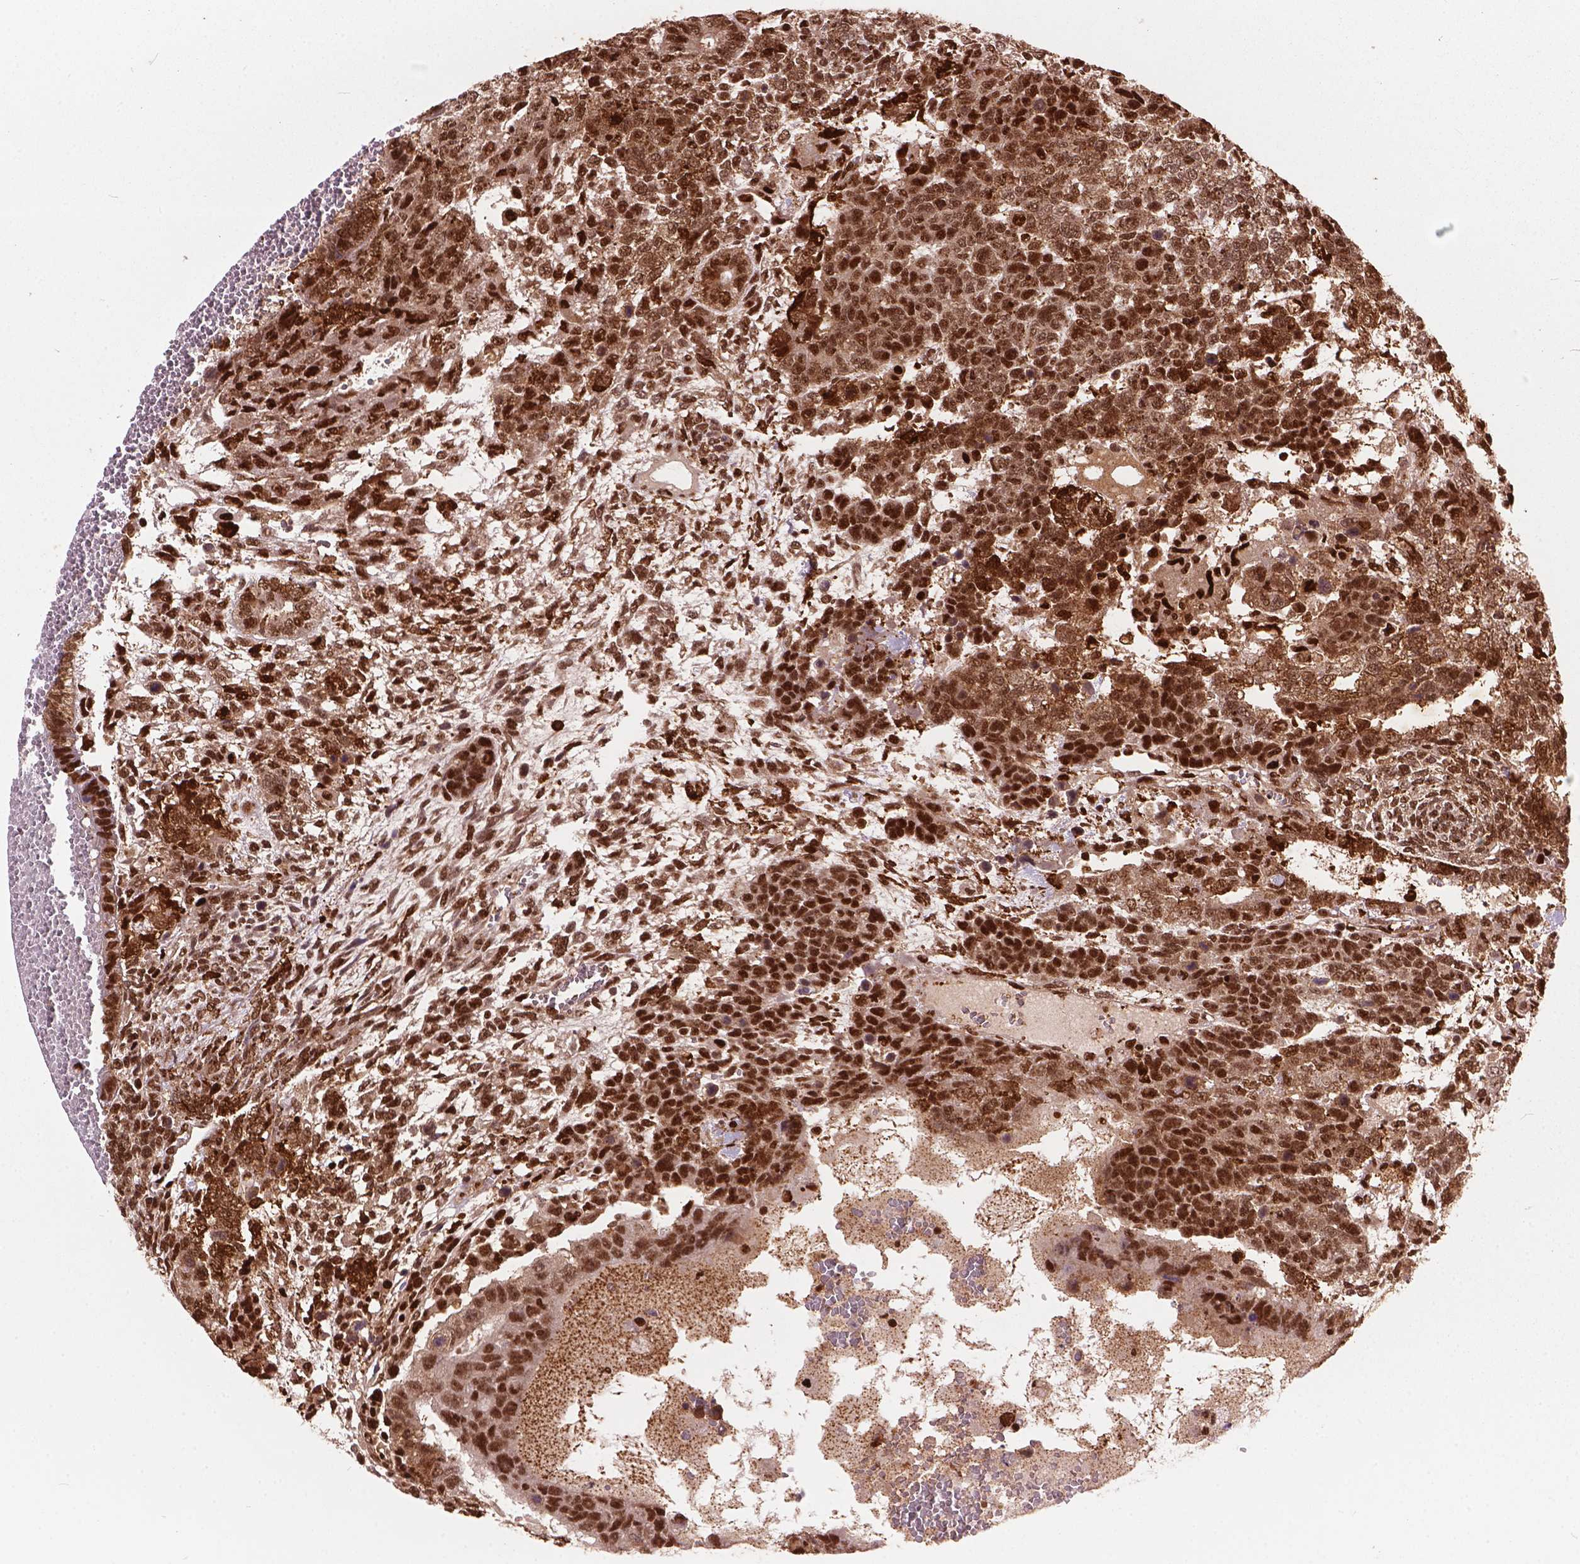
{"staining": {"intensity": "moderate", "quantity": ">75%", "location": "cytoplasmic/membranous,nuclear"}, "tissue": "testis cancer", "cell_type": "Tumor cells", "image_type": "cancer", "snomed": [{"axis": "morphology", "description": "Normal tissue, NOS"}, {"axis": "morphology", "description": "Carcinoma, Embryonal, NOS"}, {"axis": "topography", "description": "Testis"}, {"axis": "topography", "description": "Epididymis"}], "caption": "Moderate cytoplasmic/membranous and nuclear positivity for a protein is appreciated in about >75% of tumor cells of testis cancer using immunohistochemistry.", "gene": "ANP32B", "patient": {"sex": "male", "age": 23}}